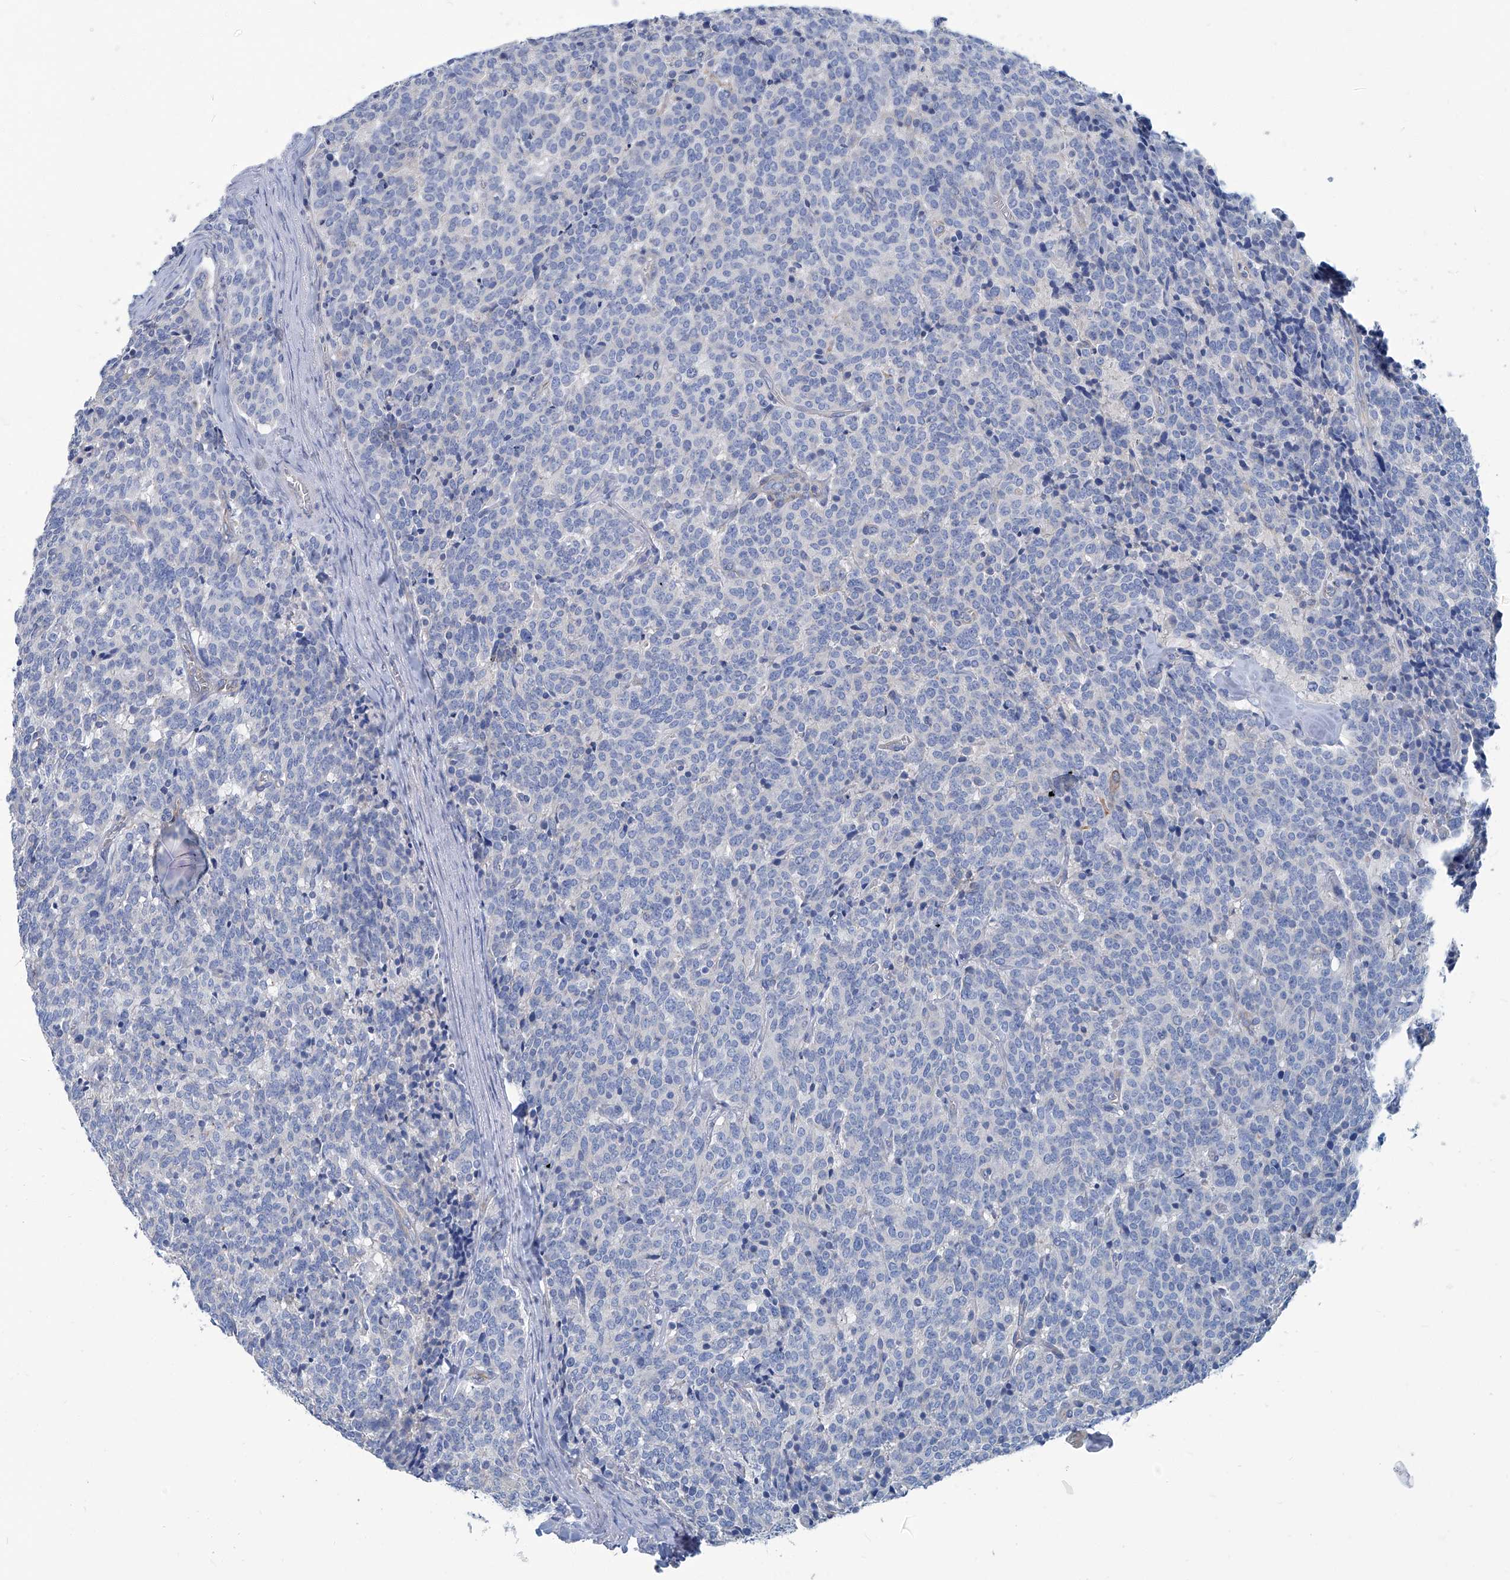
{"staining": {"intensity": "negative", "quantity": "none", "location": "none"}, "tissue": "carcinoid", "cell_type": "Tumor cells", "image_type": "cancer", "snomed": [{"axis": "morphology", "description": "Carcinoid, malignant, NOS"}, {"axis": "topography", "description": "Lung"}], "caption": "Tumor cells show no significant protein staining in carcinoid. (DAB immunohistochemistry visualized using brightfield microscopy, high magnification).", "gene": "PFKL", "patient": {"sex": "female", "age": 46}}